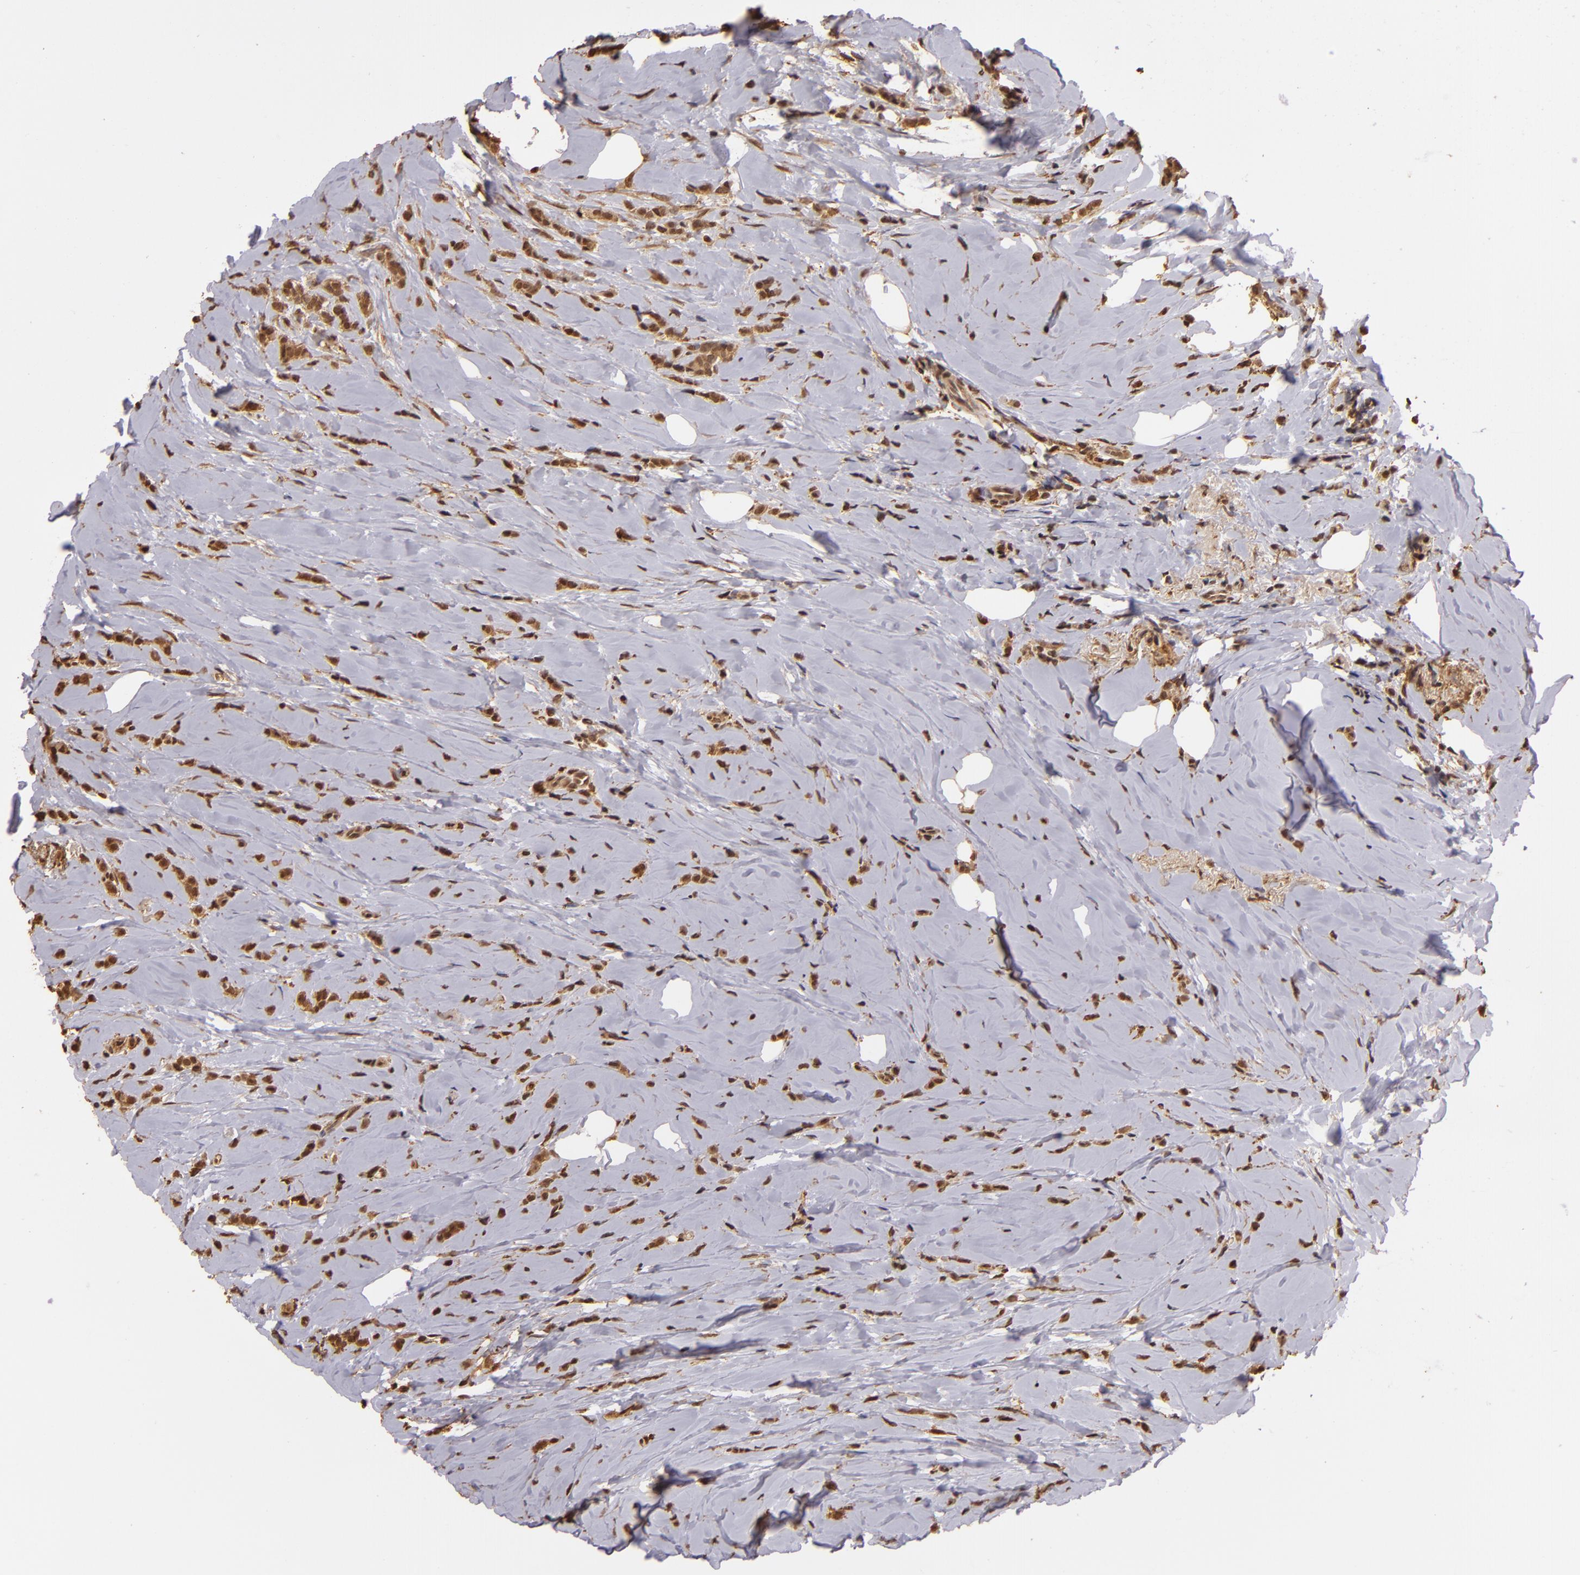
{"staining": {"intensity": "moderate", "quantity": ">75%", "location": "cytoplasmic/membranous"}, "tissue": "breast cancer", "cell_type": "Tumor cells", "image_type": "cancer", "snomed": [{"axis": "morphology", "description": "Lobular carcinoma"}, {"axis": "topography", "description": "Breast"}], "caption": "A brown stain shows moderate cytoplasmic/membranous staining of a protein in human breast cancer tumor cells.", "gene": "ARPC2", "patient": {"sex": "female", "age": 64}}